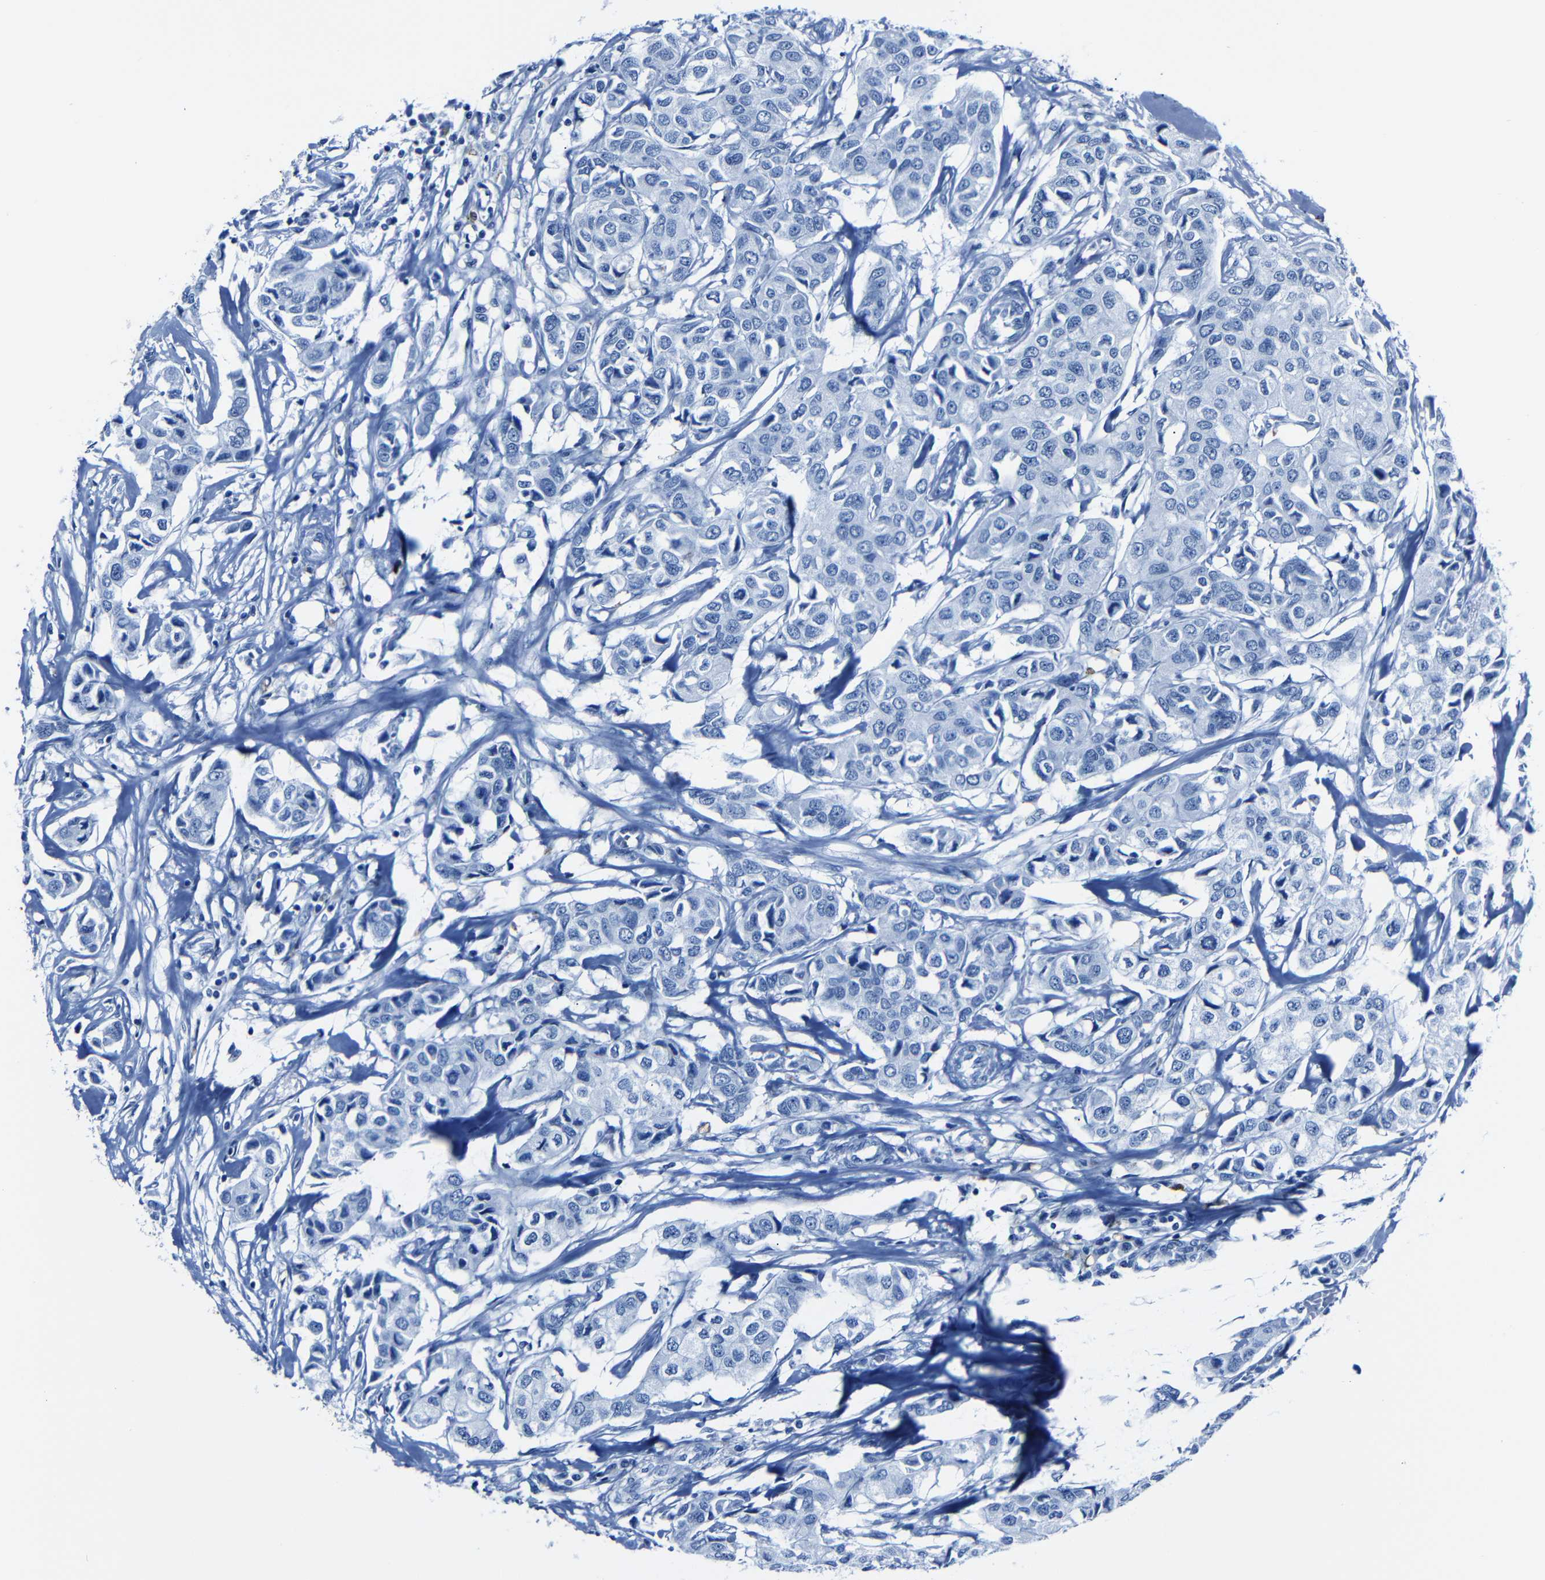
{"staining": {"intensity": "negative", "quantity": "none", "location": "none"}, "tissue": "breast cancer", "cell_type": "Tumor cells", "image_type": "cancer", "snomed": [{"axis": "morphology", "description": "Duct carcinoma"}, {"axis": "topography", "description": "Breast"}], "caption": "Immunohistochemical staining of human breast cancer (invasive ductal carcinoma) exhibits no significant staining in tumor cells.", "gene": "CLDN11", "patient": {"sex": "female", "age": 80}}